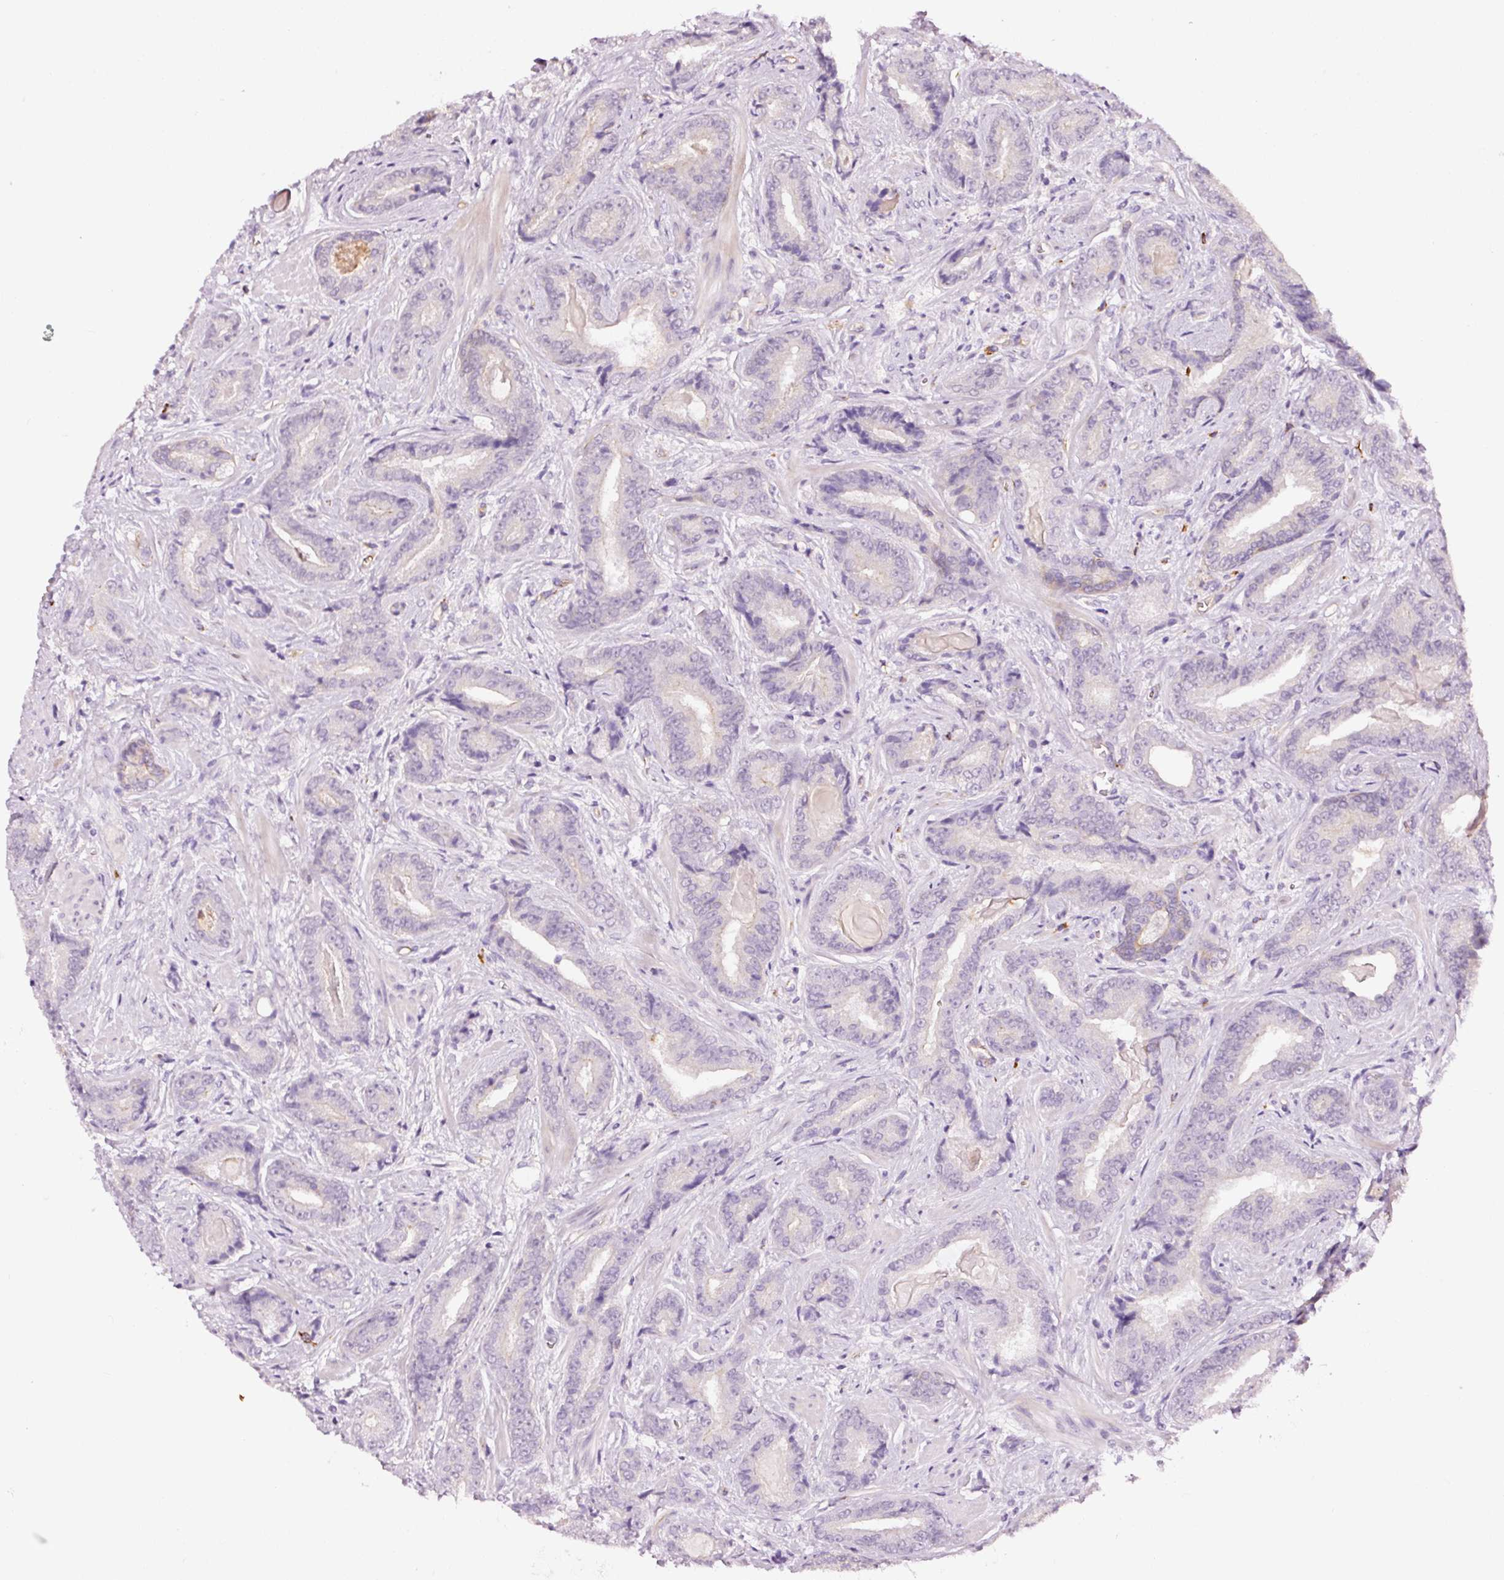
{"staining": {"intensity": "negative", "quantity": "none", "location": "none"}, "tissue": "prostate cancer", "cell_type": "Tumor cells", "image_type": "cancer", "snomed": [{"axis": "morphology", "description": "Adenocarcinoma, Low grade"}, {"axis": "topography", "description": "Prostate"}], "caption": "IHC of prostate cancer shows no positivity in tumor cells.", "gene": "ABCB4", "patient": {"sex": "male", "age": 62}}